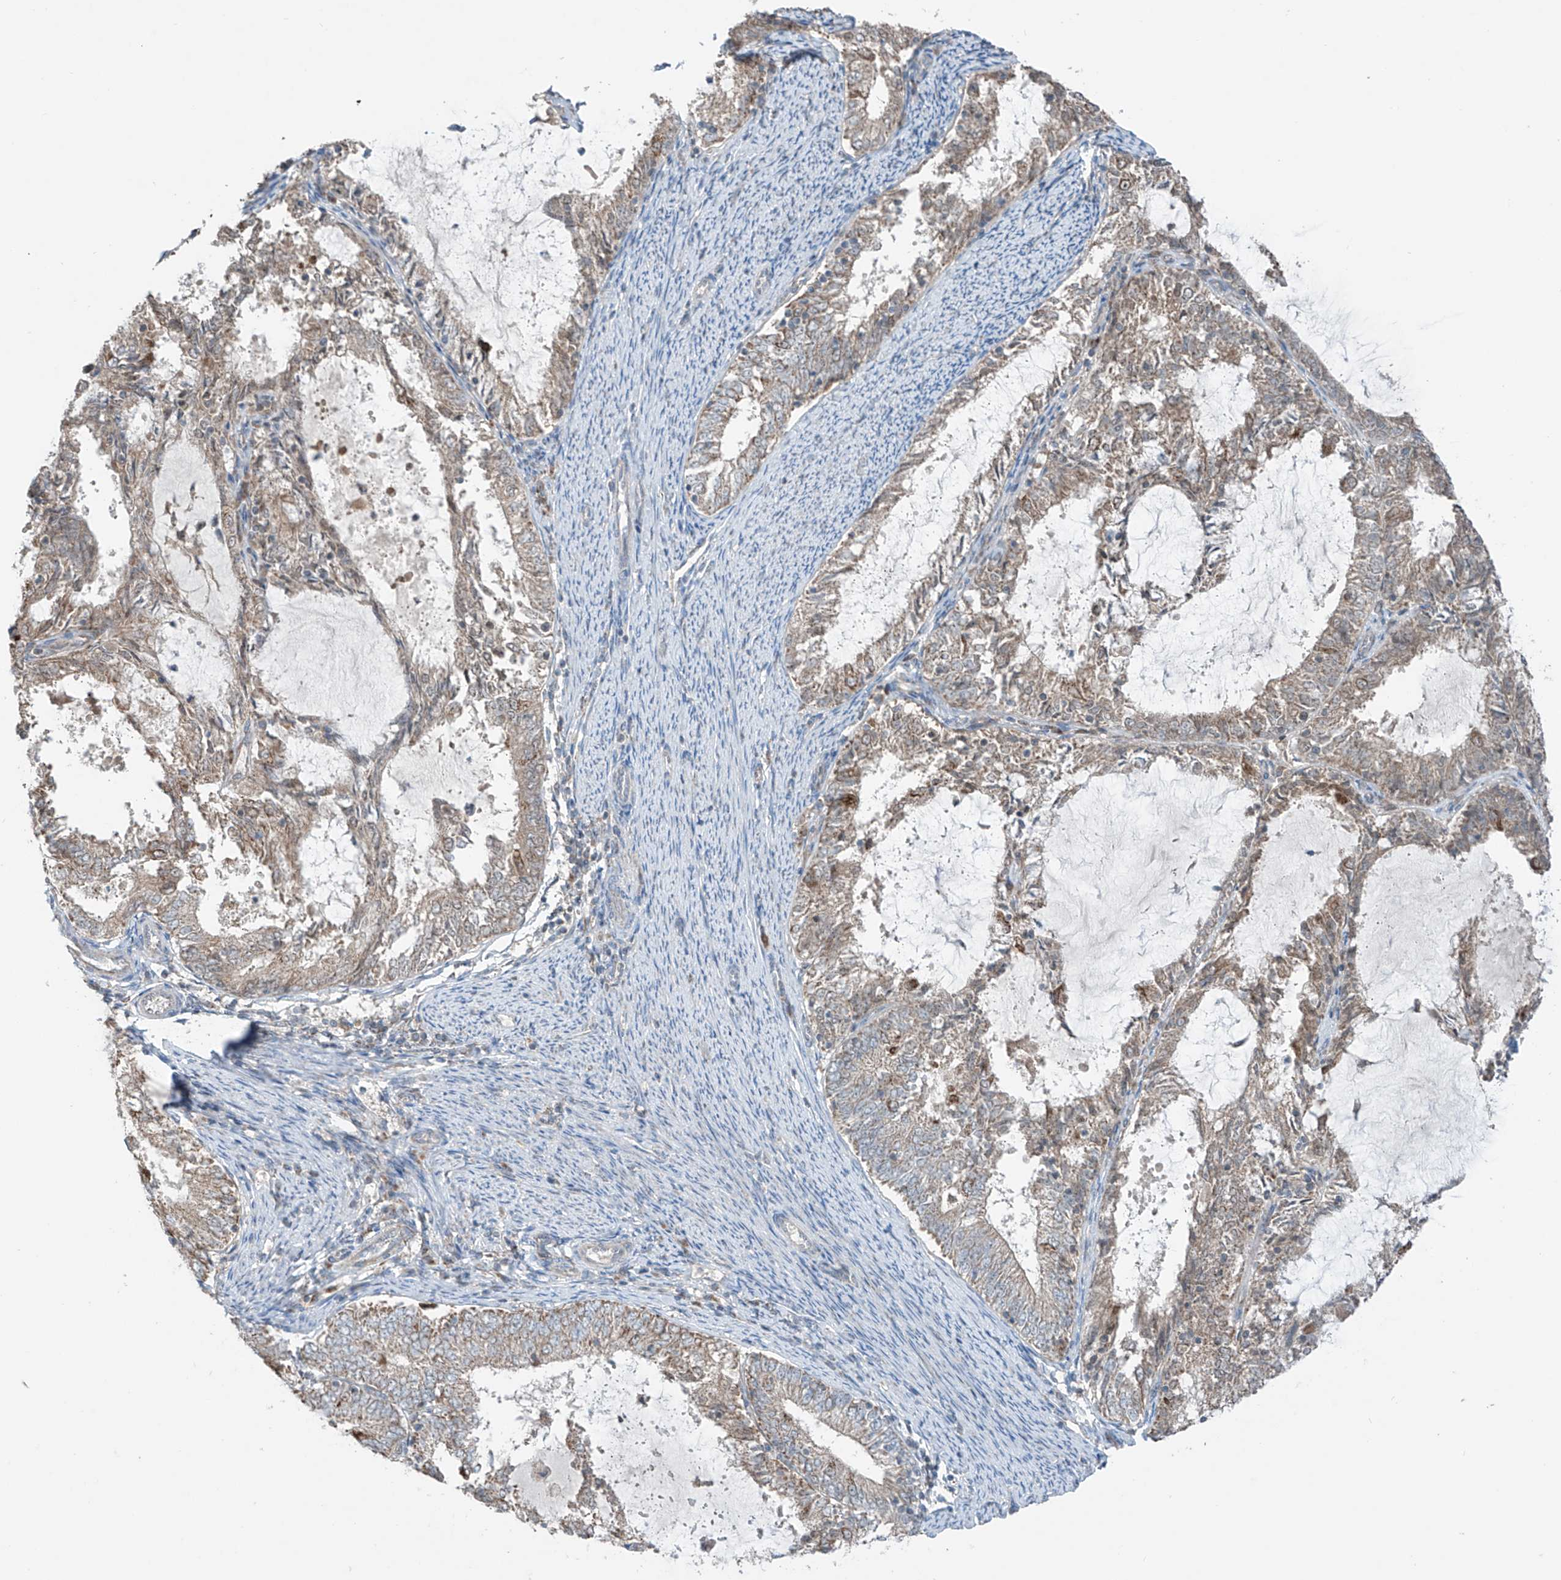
{"staining": {"intensity": "negative", "quantity": "none", "location": "none"}, "tissue": "endometrial cancer", "cell_type": "Tumor cells", "image_type": "cancer", "snomed": [{"axis": "morphology", "description": "Adenocarcinoma, NOS"}, {"axis": "topography", "description": "Endometrium"}], "caption": "A high-resolution histopathology image shows immunohistochemistry staining of endometrial cancer, which displays no significant positivity in tumor cells.", "gene": "SAMD3", "patient": {"sex": "female", "age": 57}}